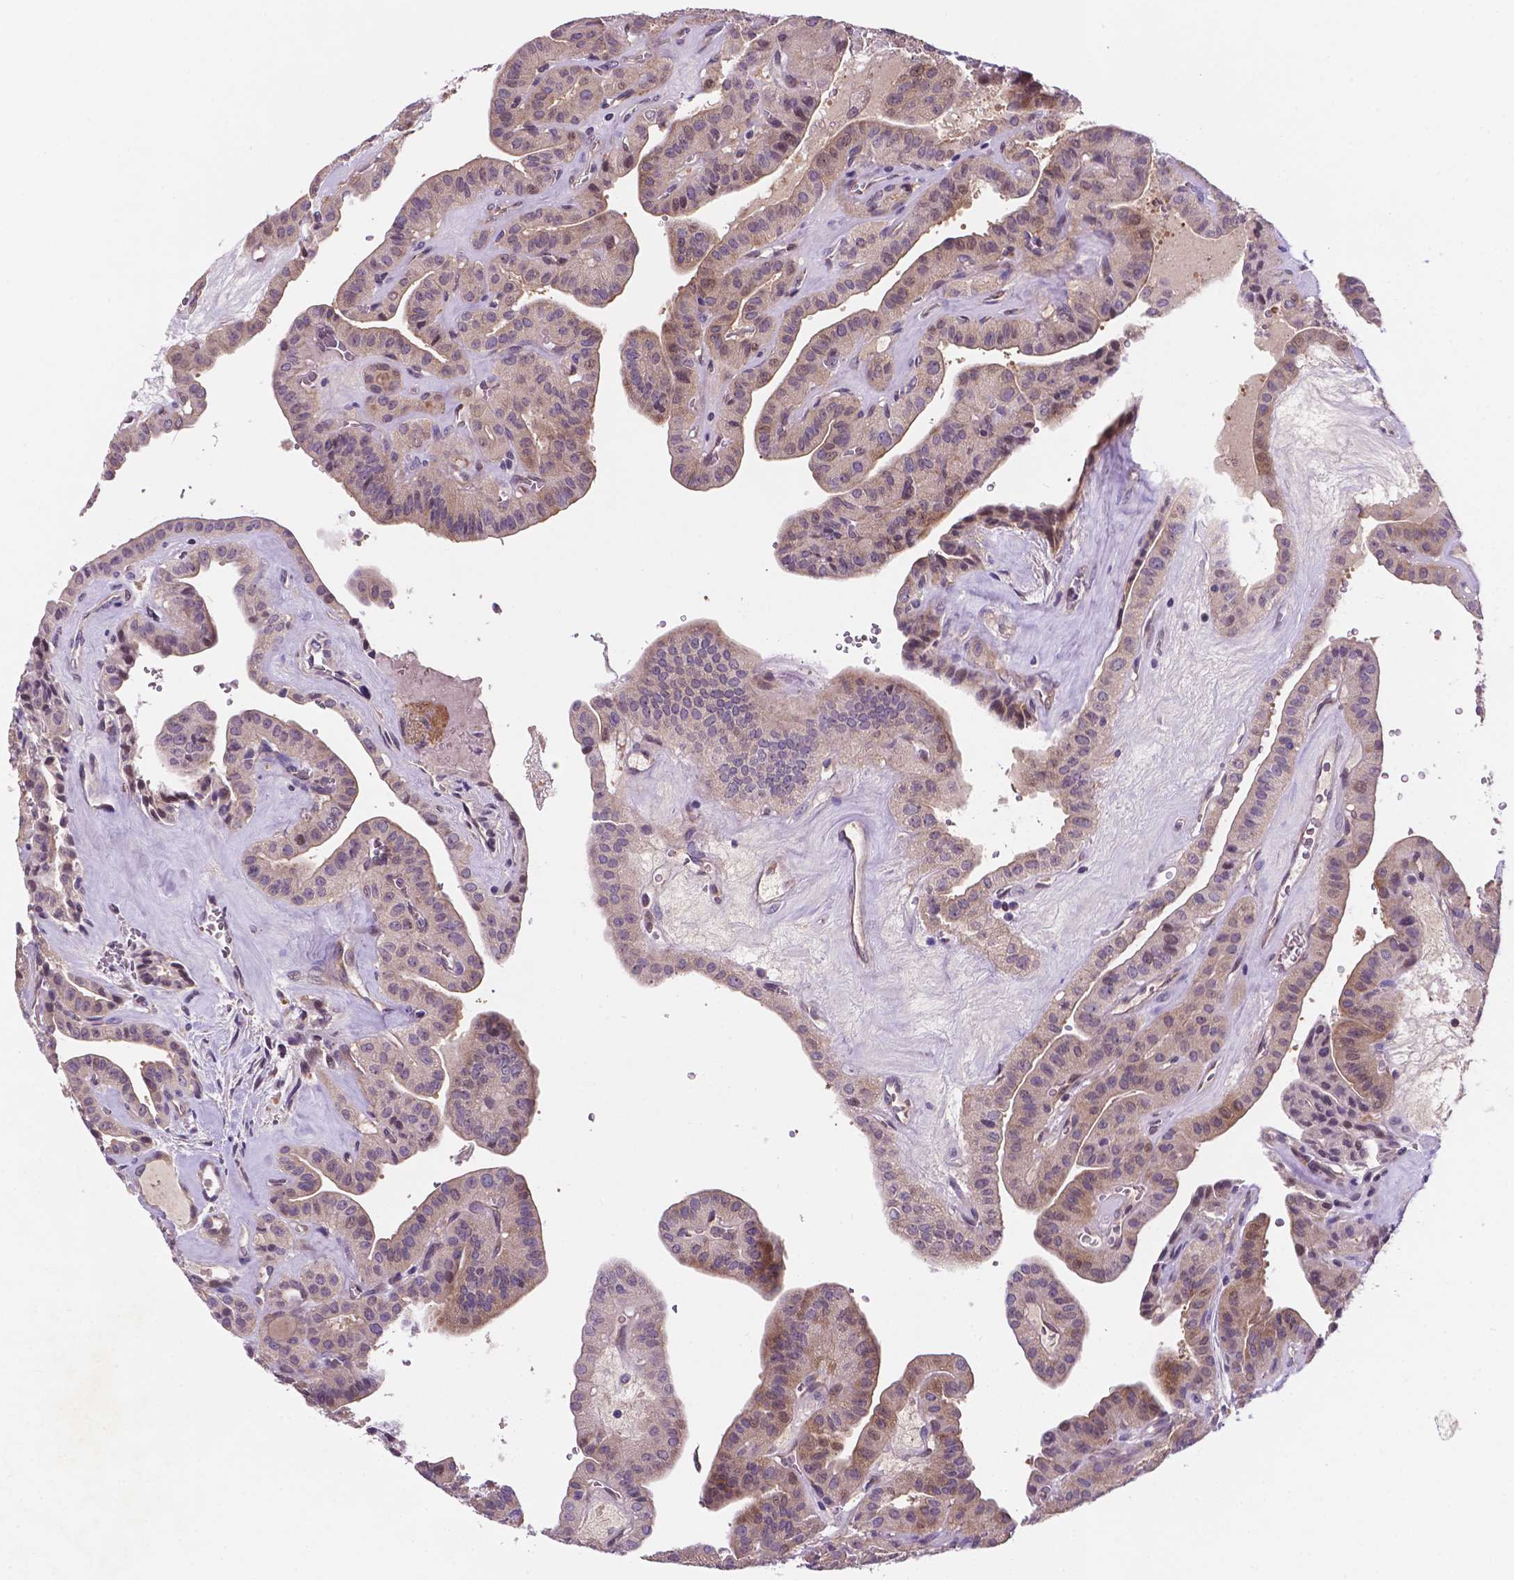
{"staining": {"intensity": "moderate", "quantity": "<25%", "location": "cytoplasmic/membranous"}, "tissue": "thyroid cancer", "cell_type": "Tumor cells", "image_type": "cancer", "snomed": [{"axis": "morphology", "description": "Papillary adenocarcinoma, NOS"}, {"axis": "topography", "description": "Thyroid gland"}], "caption": "The micrograph displays immunohistochemical staining of thyroid cancer. There is moderate cytoplasmic/membranous positivity is seen in about <25% of tumor cells. Using DAB (3,3'-diaminobenzidine) (brown) and hematoxylin (blue) stains, captured at high magnification using brightfield microscopy.", "gene": "TM4SF20", "patient": {"sex": "male", "age": 52}}